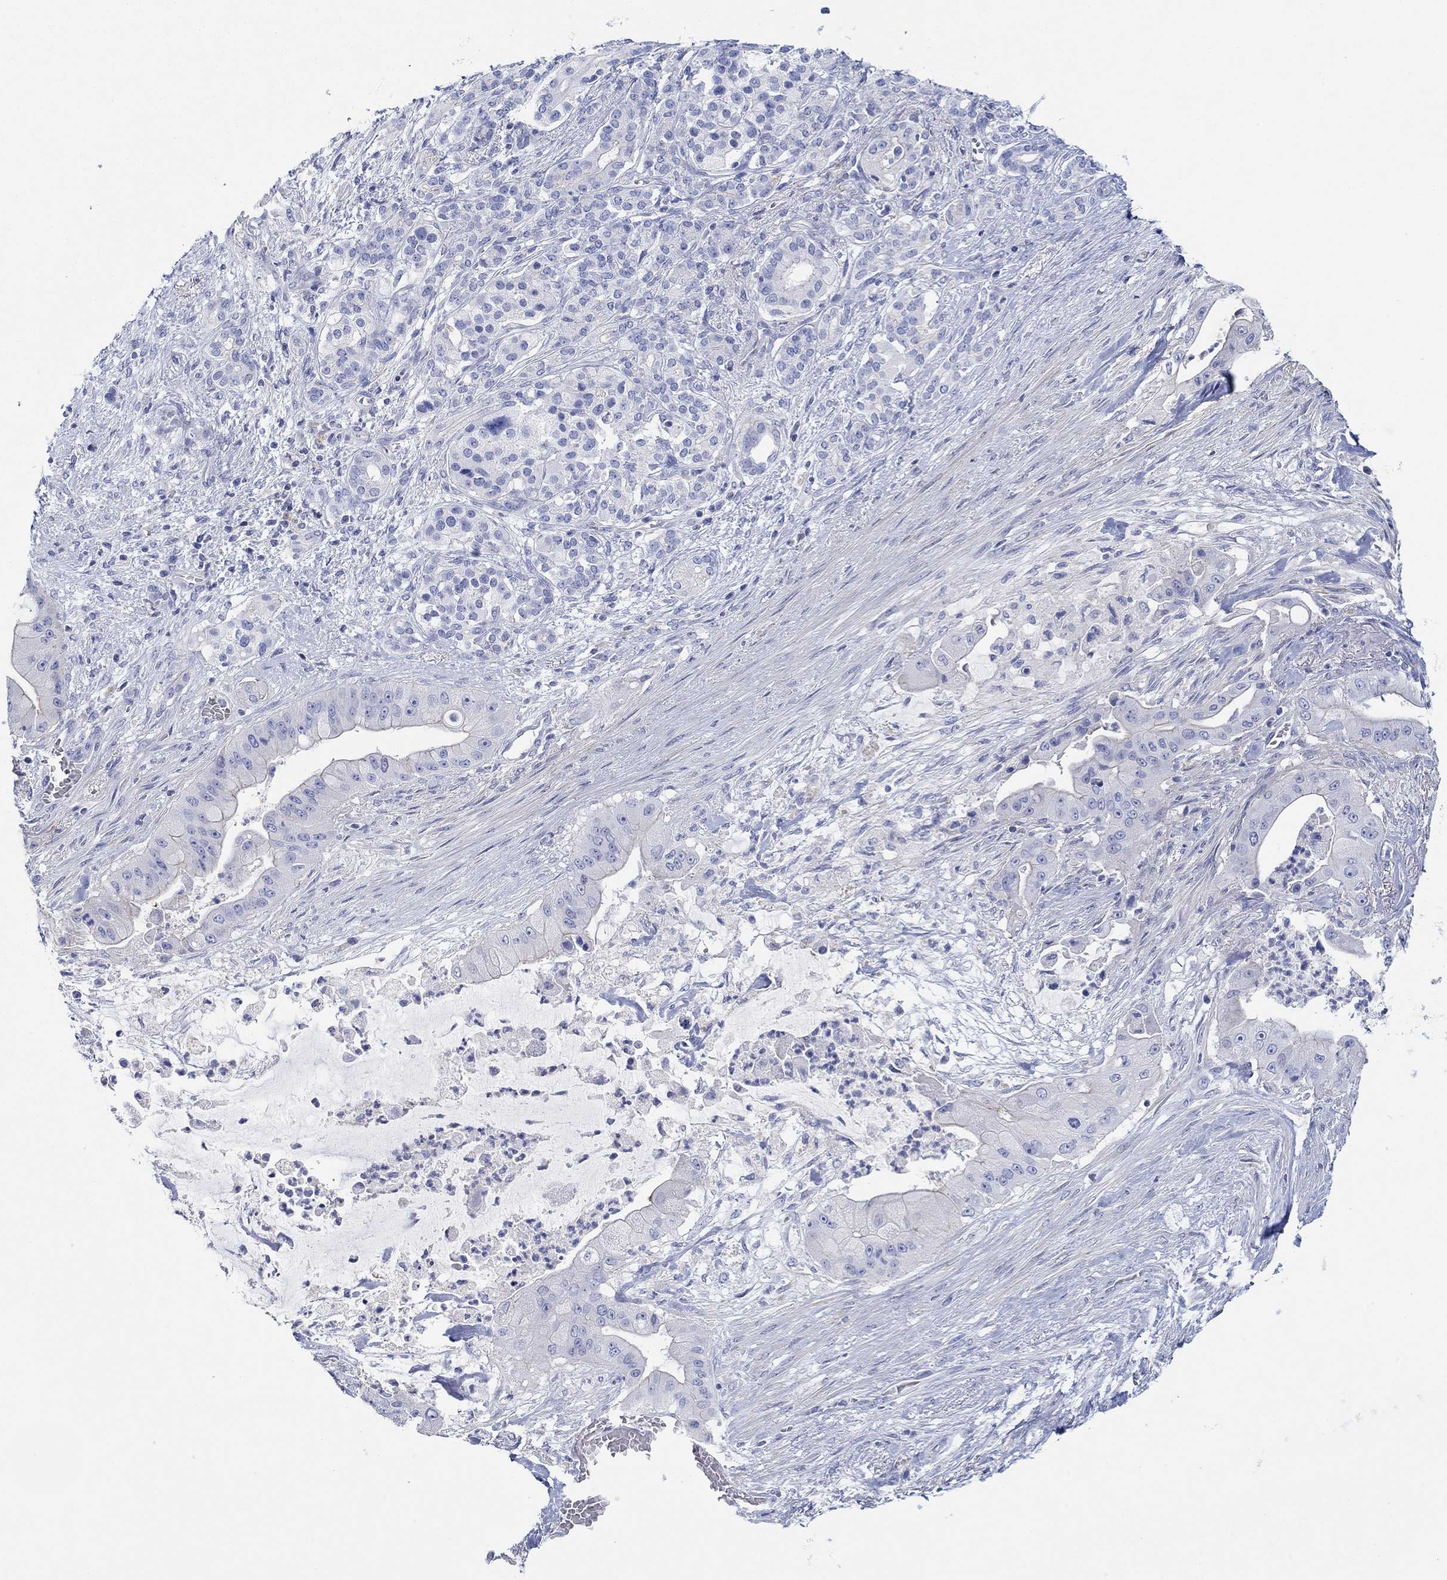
{"staining": {"intensity": "negative", "quantity": "none", "location": "none"}, "tissue": "pancreatic cancer", "cell_type": "Tumor cells", "image_type": "cancer", "snomed": [{"axis": "morphology", "description": "Normal tissue, NOS"}, {"axis": "morphology", "description": "Inflammation, NOS"}, {"axis": "morphology", "description": "Adenocarcinoma, NOS"}, {"axis": "topography", "description": "Pancreas"}], "caption": "The IHC histopathology image has no significant staining in tumor cells of pancreatic cancer (adenocarcinoma) tissue.", "gene": "PPIL6", "patient": {"sex": "male", "age": 57}}